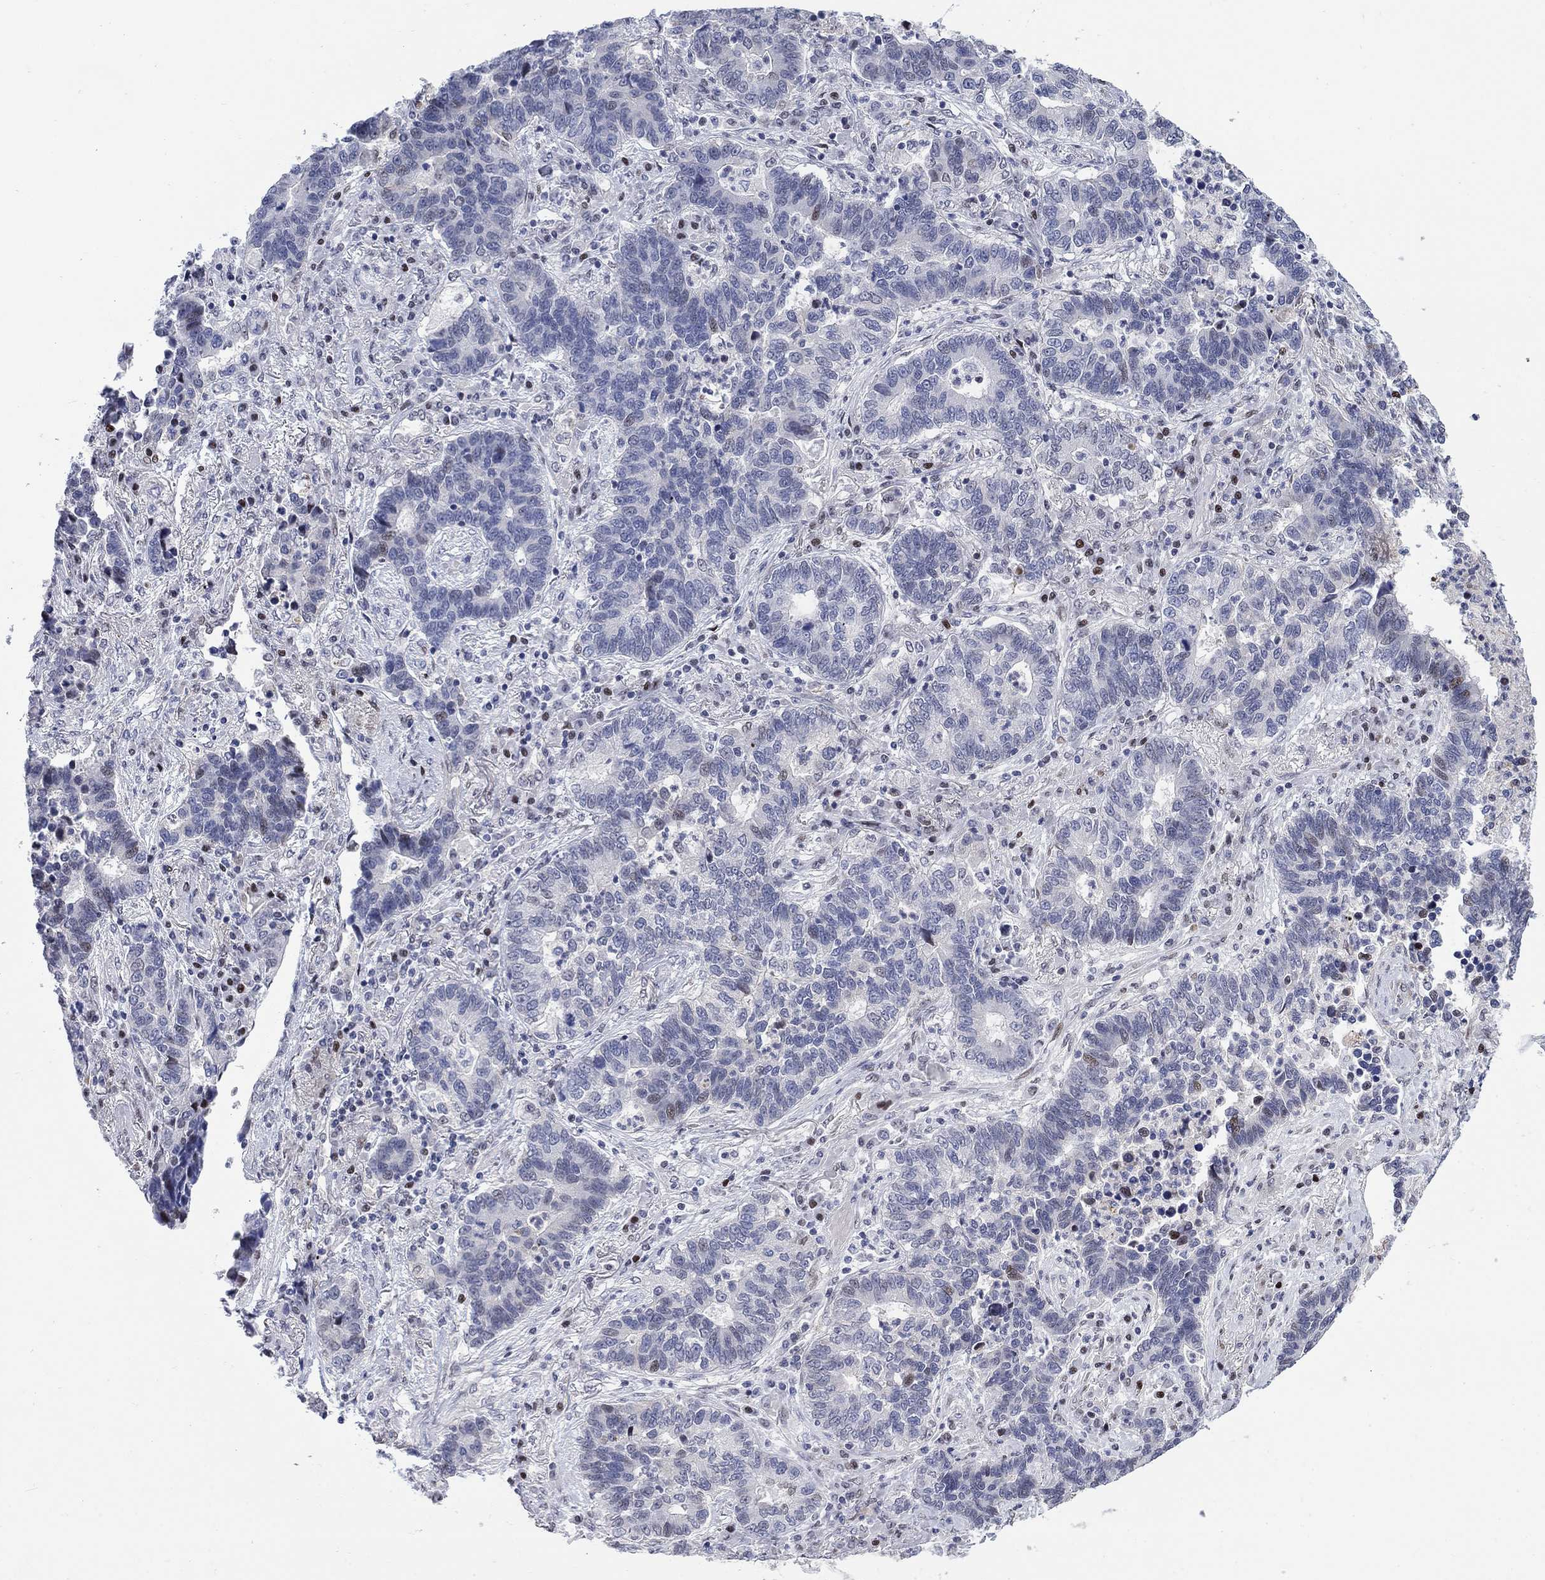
{"staining": {"intensity": "moderate", "quantity": "<25%", "location": "nuclear"}, "tissue": "lung cancer", "cell_type": "Tumor cells", "image_type": "cancer", "snomed": [{"axis": "morphology", "description": "Adenocarcinoma, NOS"}, {"axis": "topography", "description": "Lung"}], "caption": "IHC histopathology image of neoplastic tissue: human lung cancer (adenocarcinoma) stained using immunohistochemistry demonstrates low levels of moderate protein expression localized specifically in the nuclear of tumor cells, appearing as a nuclear brown color.", "gene": "MYO3A", "patient": {"sex": "female", "age": 57}}